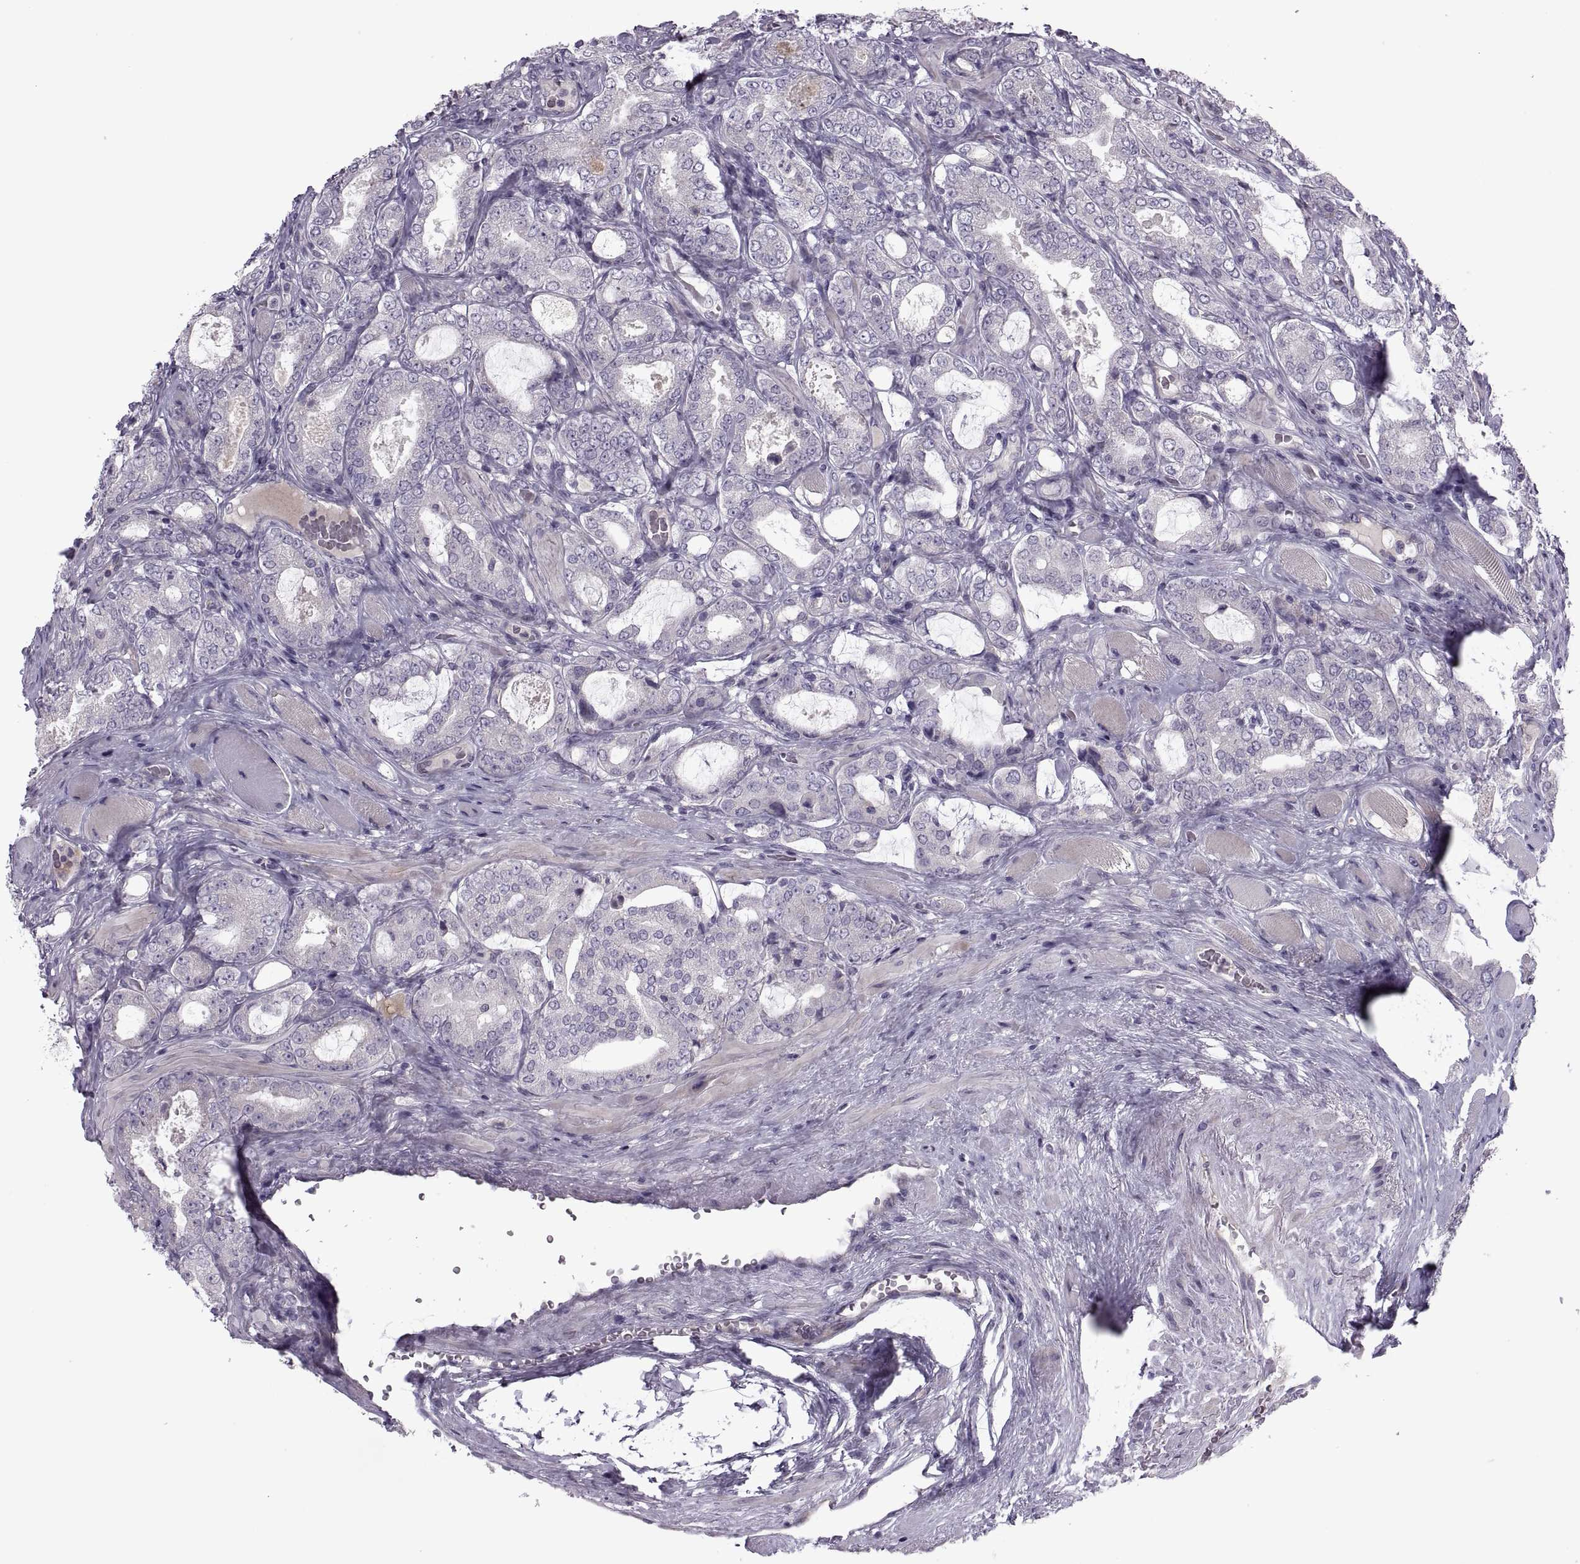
{"staining": {"intensity": "negative", "quantity": "none", "location": "none"}, "tissue": "prostate cancer", "cell_type": "Tumor cells", "image_type": "cancer", "snomed": [{"axis": "morphology", "description": "Adenocarcinoma, NOS"}, {"axis": "topography", "description": "Prostate"}], "caption": "Photomicrograph shows no protein staining in tumor cells of prostate adenocarcinoma tissue.", "gene": "ODF3", "patient": {"sex": "male", "age": 64}}